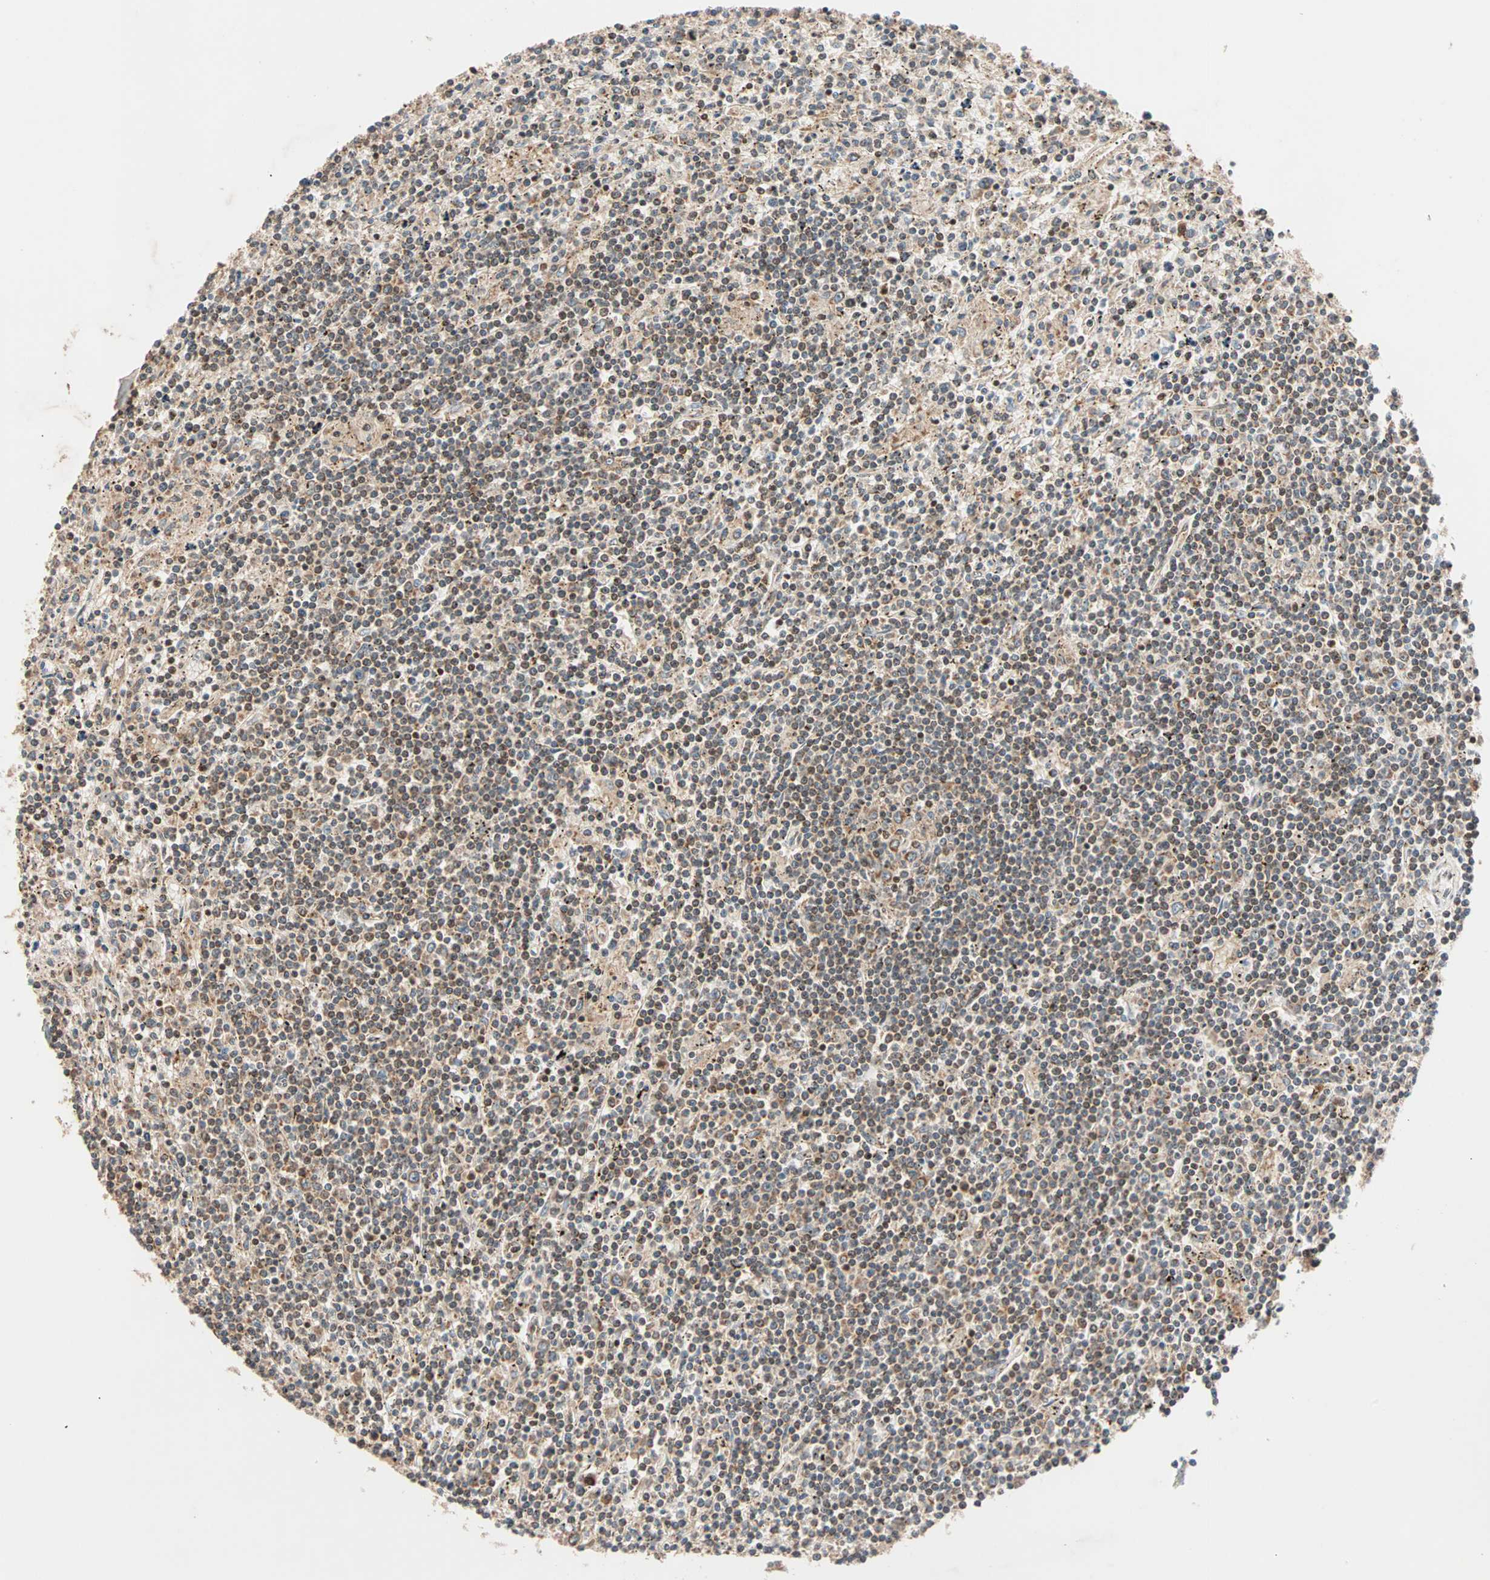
{"staining": {"intensity": "moderate", "quantity": ">75%", "location": "cytoplasmic/membranous,nuclear"}, "tissue": "lymphoma", "cell_type": "Tumor cells", "image_type": "cancer", "snomed": [{"axis": "morphology", "description": "Malignant lymphoma, non-Hodgkin's type, Low grade"}, {"axis": "topography", "description": "Spleen"}], "caption": "Protein expression analysis of human lymphoma reveals moderate cytoplasmic/membranous and nuclear expression in approximately >75% of tumor cells.", "gene": "HECW1", "patient": {"sex": "male", "age": 76}}